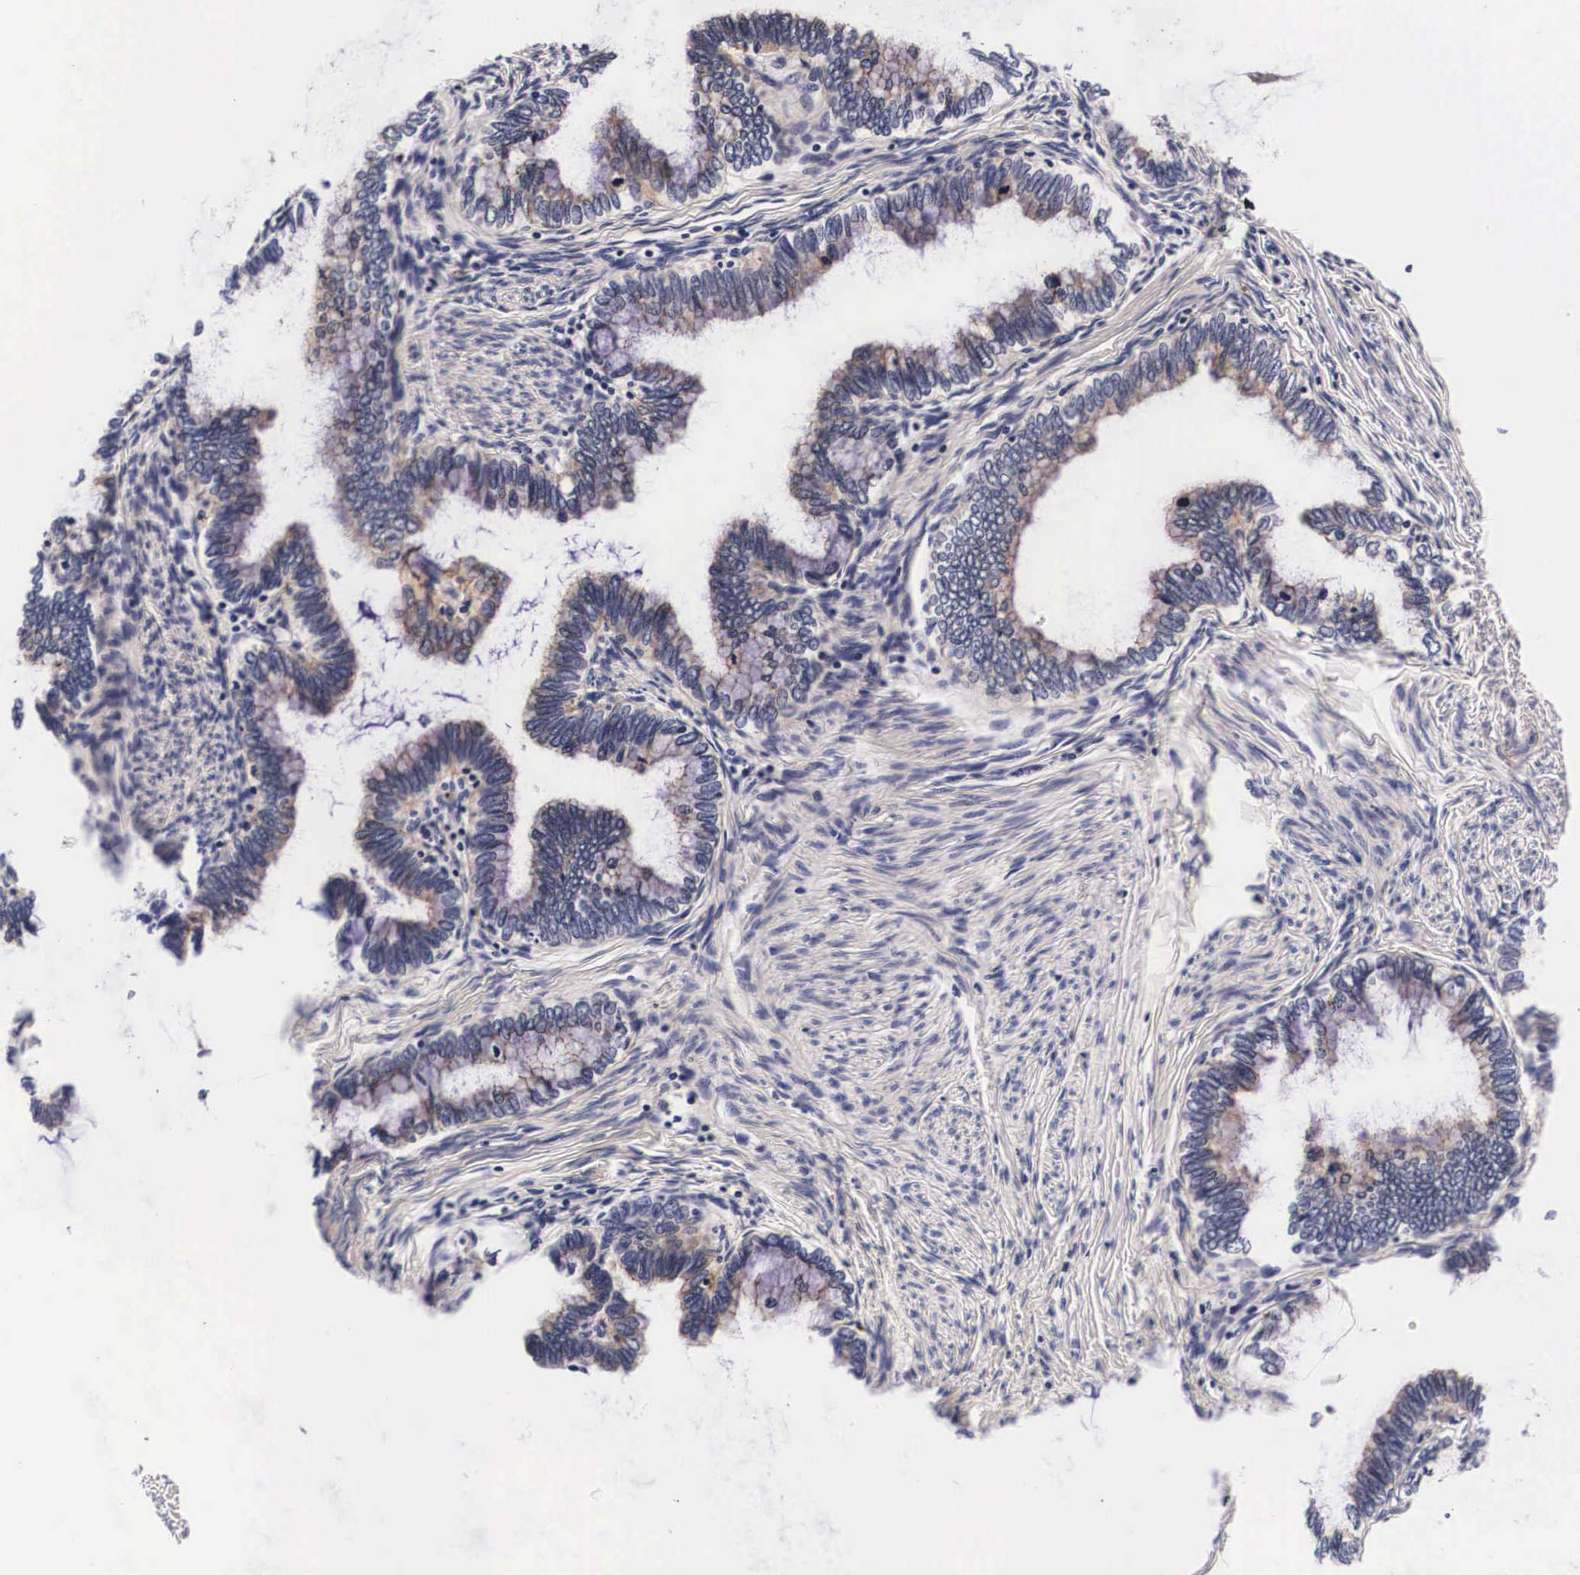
{"staining": {"intensity": "weak", "quantity": "25%-75%", "location": "cytoplasmic/membranous"}, "tissue": "cervical cancer", "cell_type": "Tumor cells", "image_type": "cancer", "snomed": [{"axis": "morphology", "description": "Adenocarcinoma, NOS"}, {"axis": "topography", "description": "Cervix"}], "caption": "Human cervical cancer stained for a protein (brown) reveals weak cytoplasmic/membranous positive expression in approximately 25%-75% of tumor cells.", "gene": "PHETA2", "patient": {"sex": "female", "age": 49}}